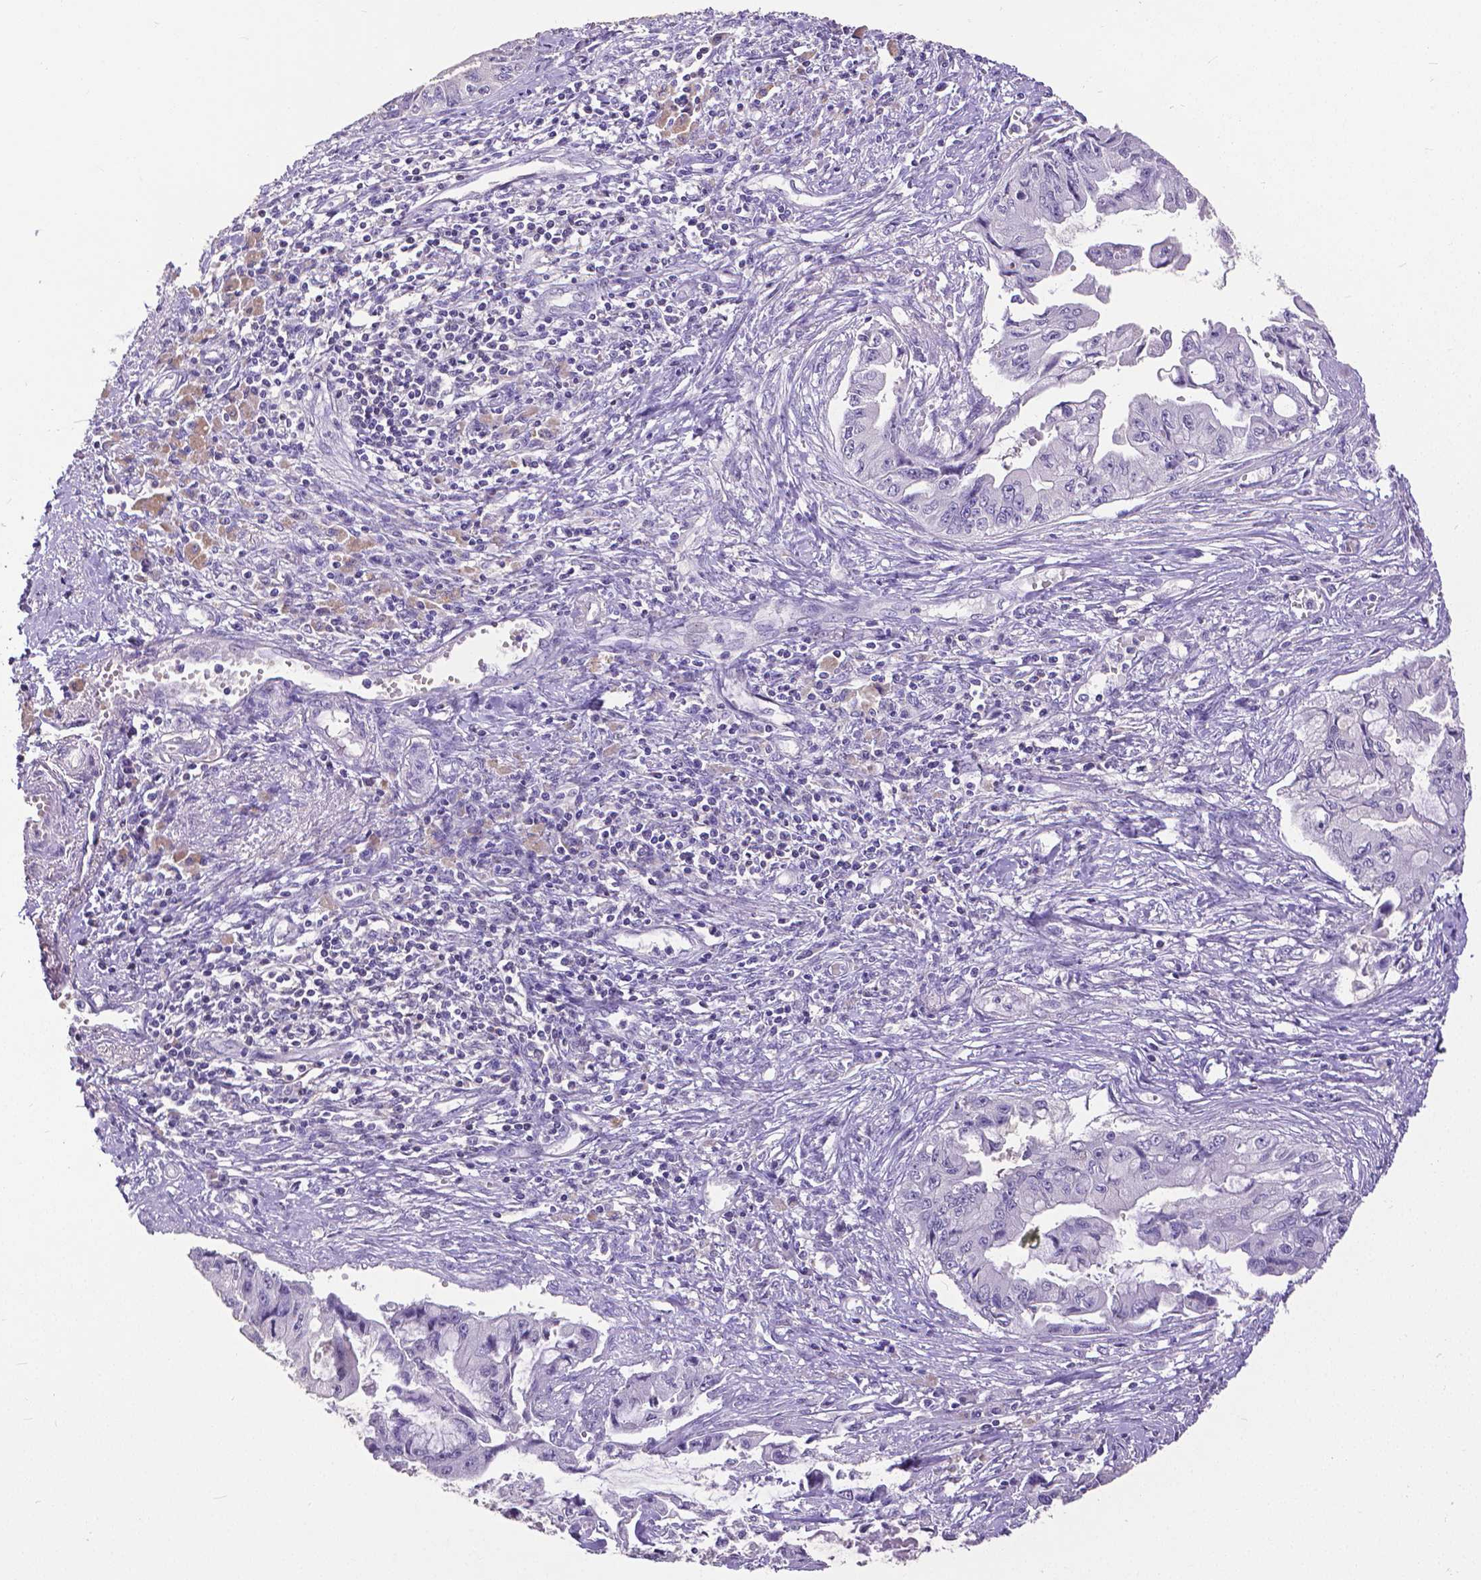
{"staining": {"intensity": "negative", "quantity": "none", "location": "none"}, "tissue": "pancreatic cancer", "cell_type": "Tumor cells", "image_type": "cancer", "snomed": [{"axis": "morphology", "description": "Adenocarcinoma, NOS"}, {"axis": "topography", "description": "Pancreas"}], "caption": "Immunohistochemistry (IHC) of pancreatic cancer reveals no staining in tumor cells.", "gene": "CD4", "patient": {"sex": "male", "age": 66}}